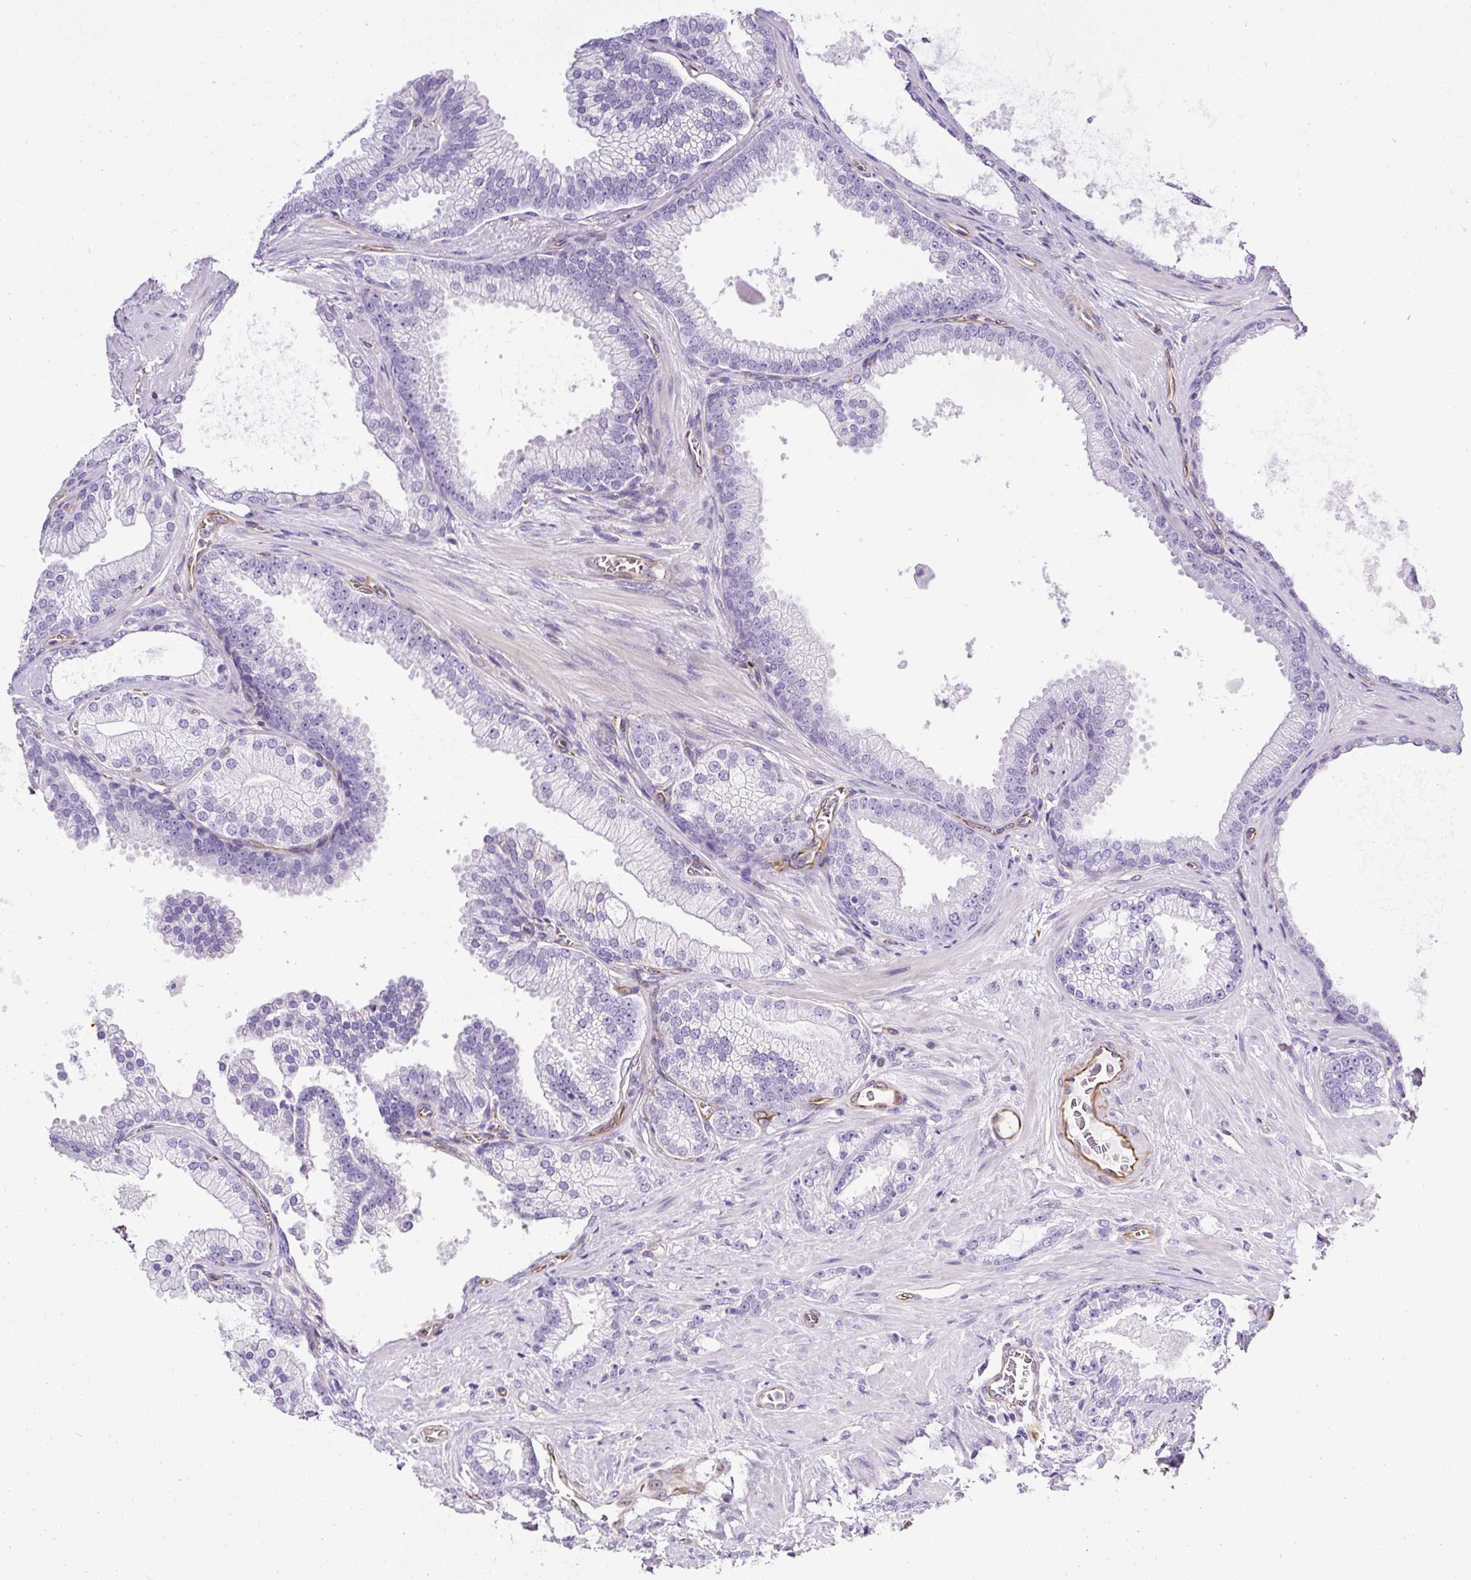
{"staining": {"intensity": "negative", "quantity": "none", "location": "none"}, "tissue": "prostate cancer", "cell_type": "Tumor cells", "image_type": "cancer", "snomed": [{"axis": "morphology", "description": "Adenocarcinoma, High grade"}, {"axis": "topography", "description": "Prostate"}], "caption": "Tumor cells are negative for protein expression in human prostate cancer.", "gene": "PLS1", "patient": {"sex": "male", "age": 68}}